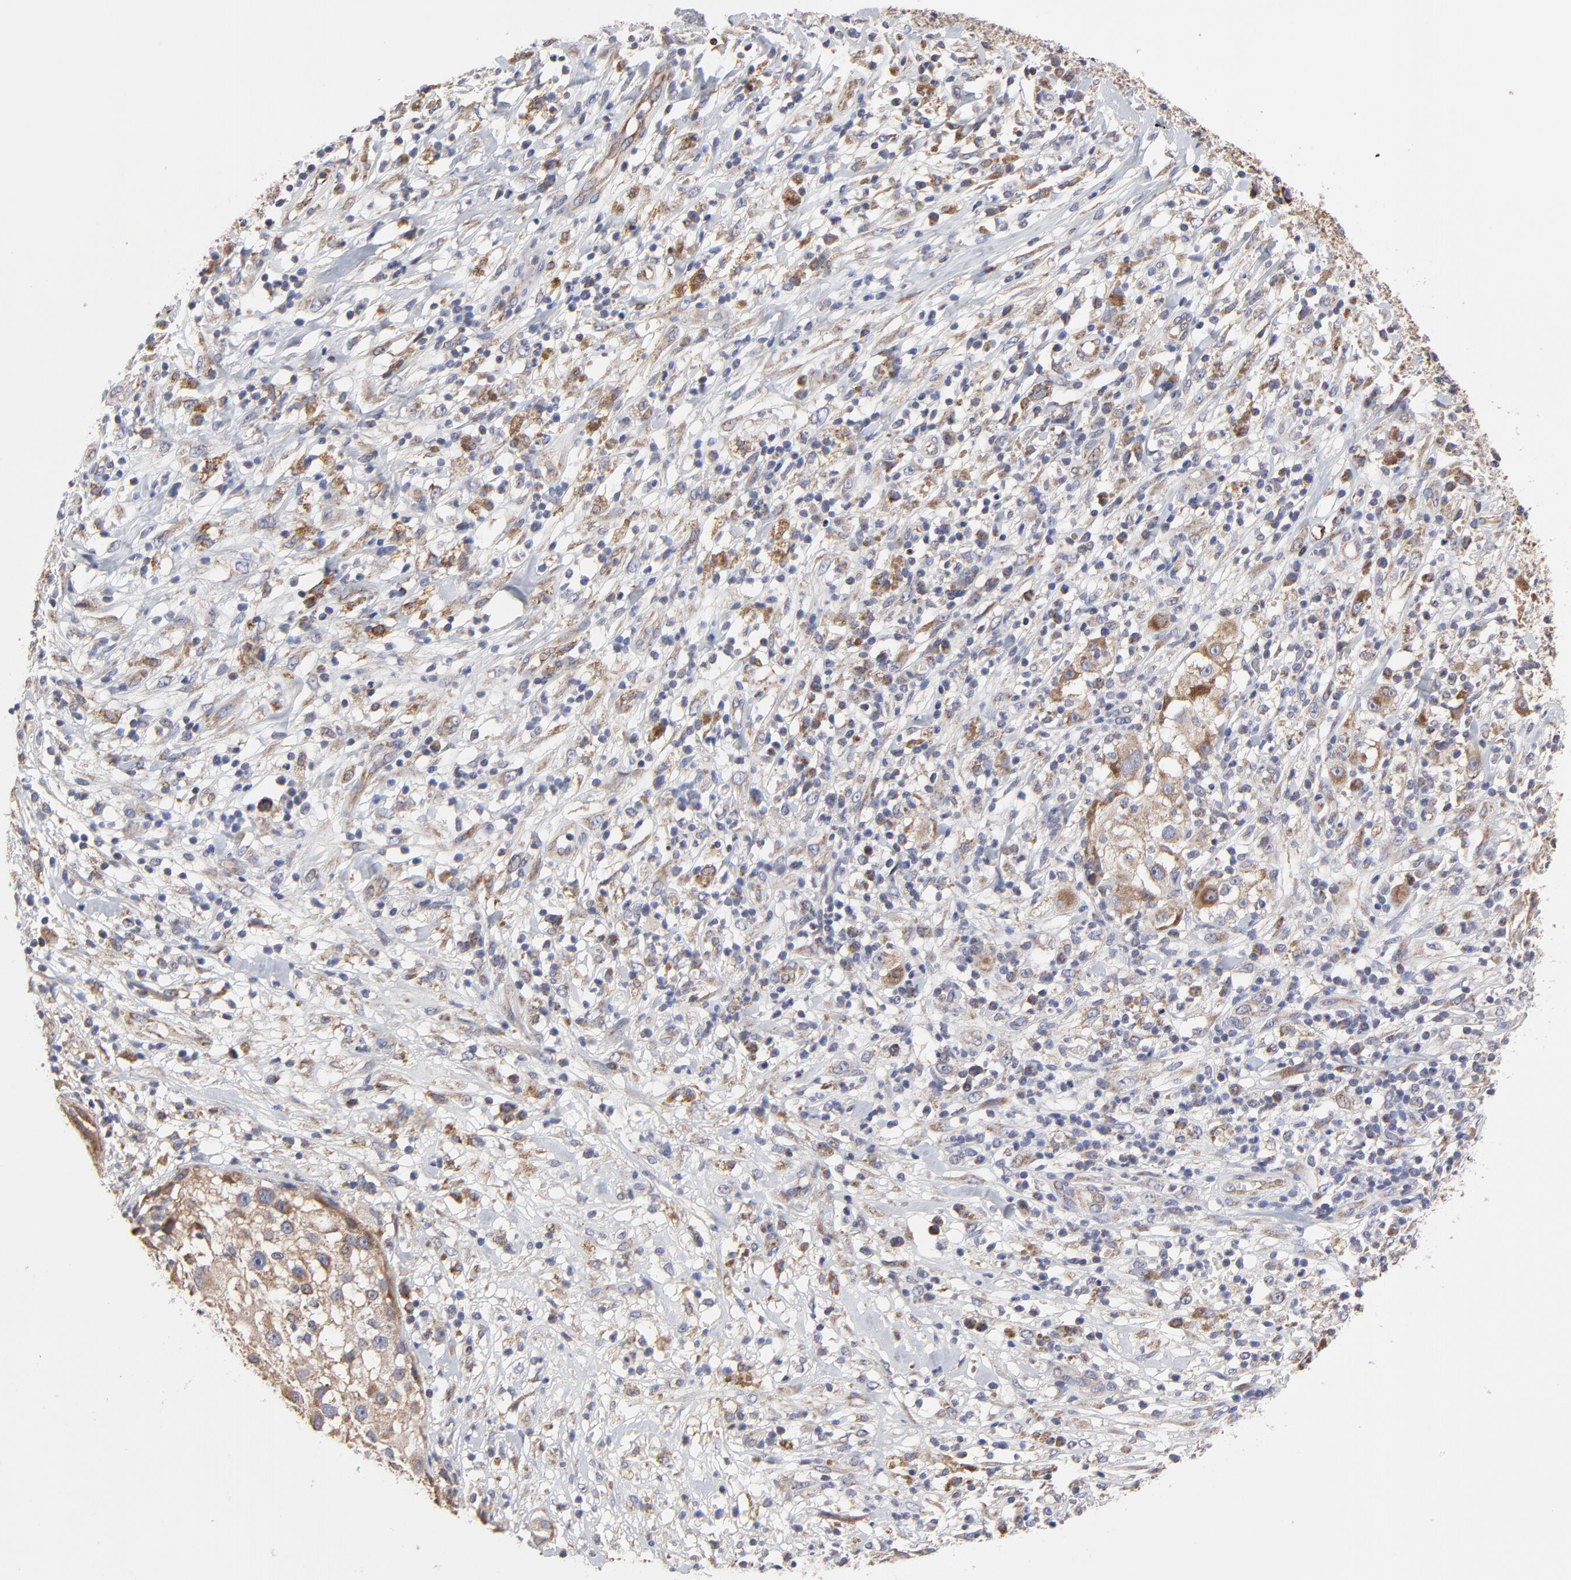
{"staining": {"intensity": "weak", "quantity": "25%-75%", "location": "cytoplasmic/membranous"}, "tissue": "melanoma", "cell_type": "Tumor cells", "image_type": "cancer", "snomed": [{"axis": "morphology", "description": "Necrosis, NOS"}, {"axis": "morphology", "description": "Malignant melanoma, NOS"}, {"axis": "topography", "description": "Skin"}], "caption": "Malignant melanoma was stained to show a protein in brown. There is low levels of weak cytoplasmic/membranous expression in about 25%-75% of tumor cells. (DAB IHC, brown staining for protein, blue staining for nuclei).", "gene": "ZNF550", "patient": {"sex": "female", "age": 87}}